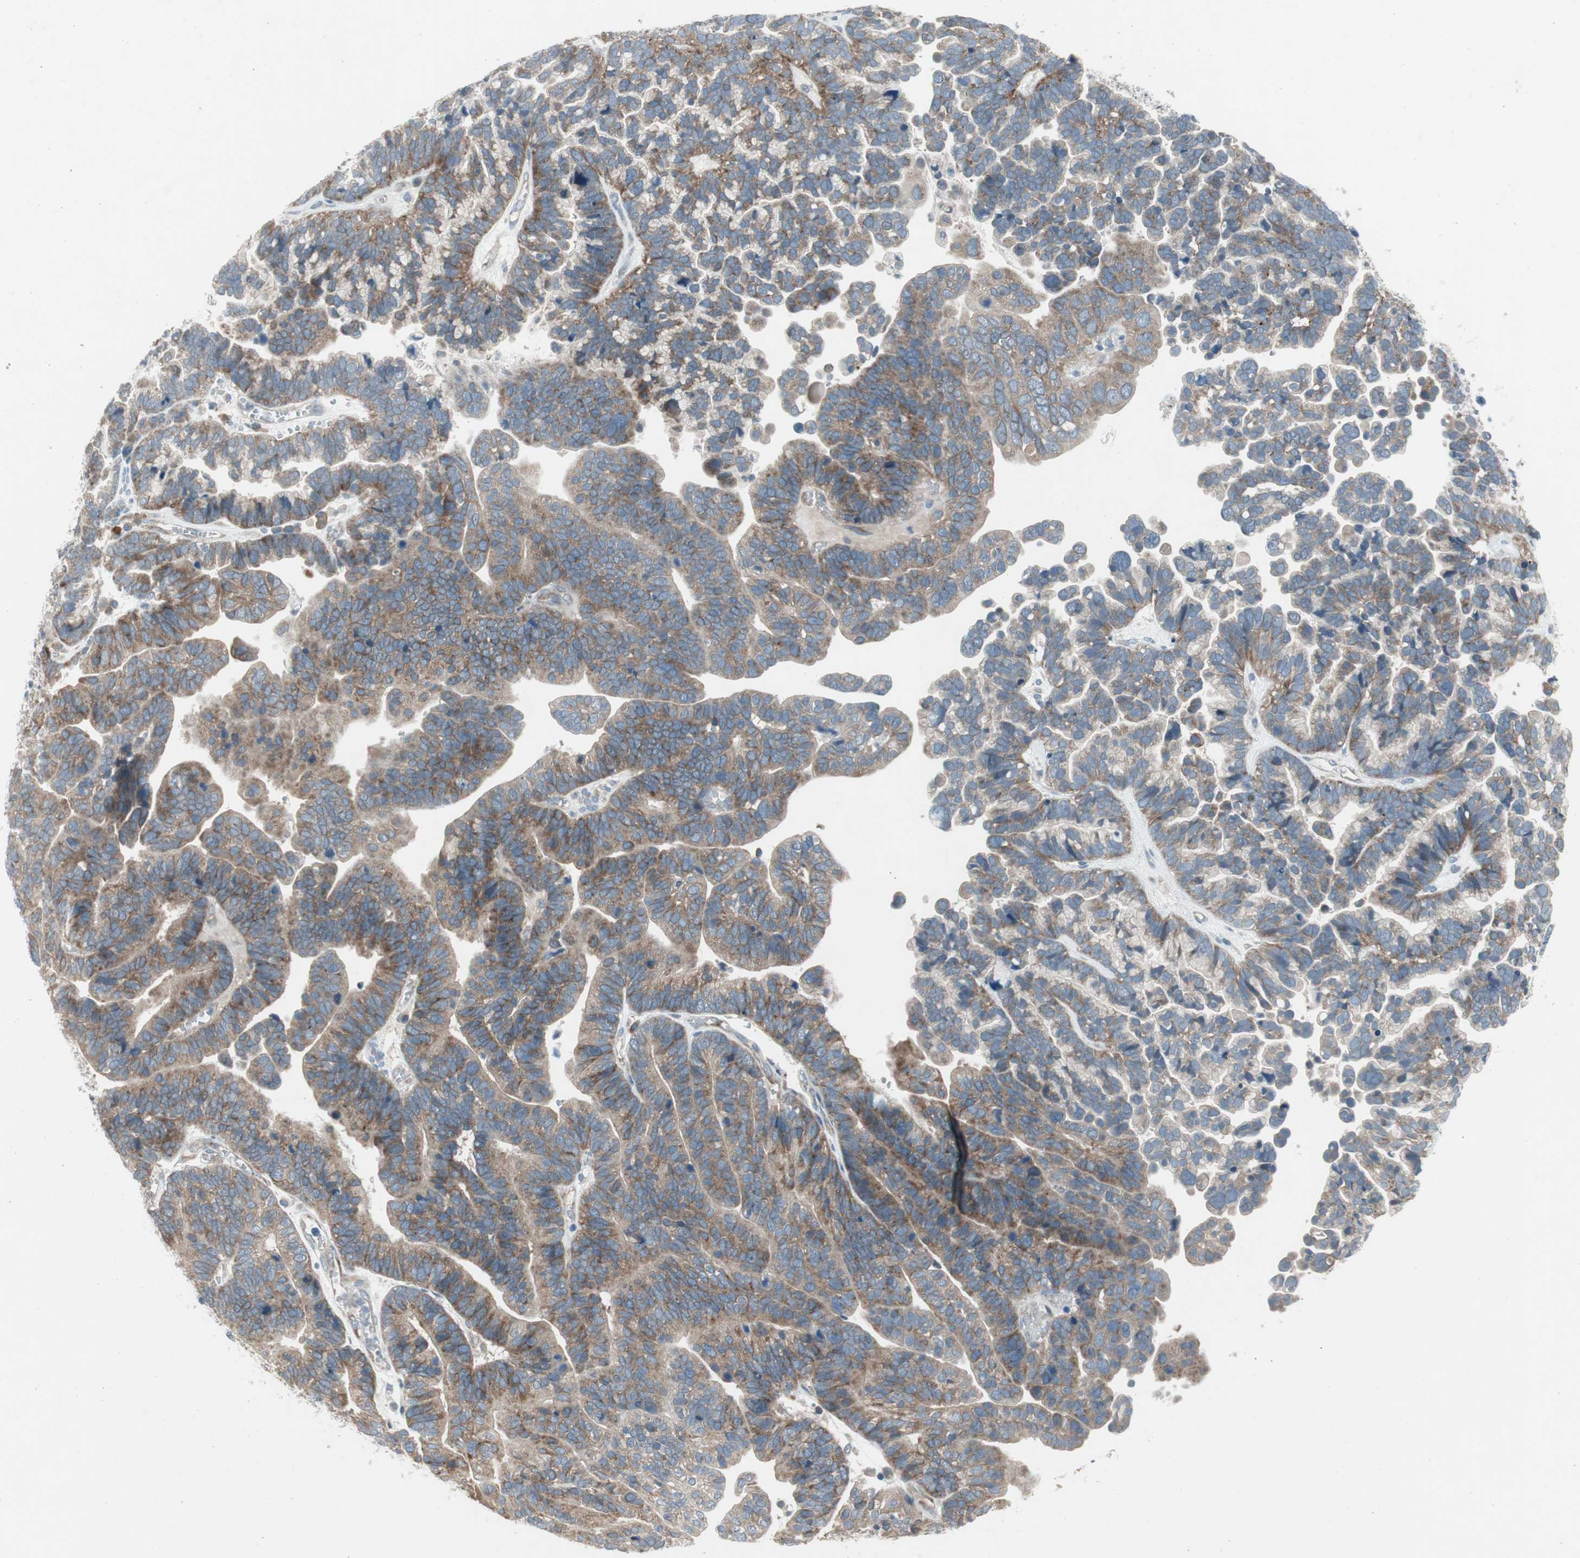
{"staining": {"intensity": "moderate", "quantity": "25%-75%", "location": "cytoplasmic/membranous"}, "tissue": "ovarian cancer", "cell_type": "Tumor cells", "image_type": "cancer", "snomed": [{"axis": "morphology", "description": "Cystadenocarcinoma, serous, NOS"}, {"axis": "topography", "description": "Ovary"}], "caption": "Ovarian serous cystadenocarcinoma stained with immunohistochemistry (IHC) displays moderate cytoplasmic/membranous staining in about 25%-75% of tumor cells.", "gene": "PANK2", "patient": {"sex": "female", "age": 56}}